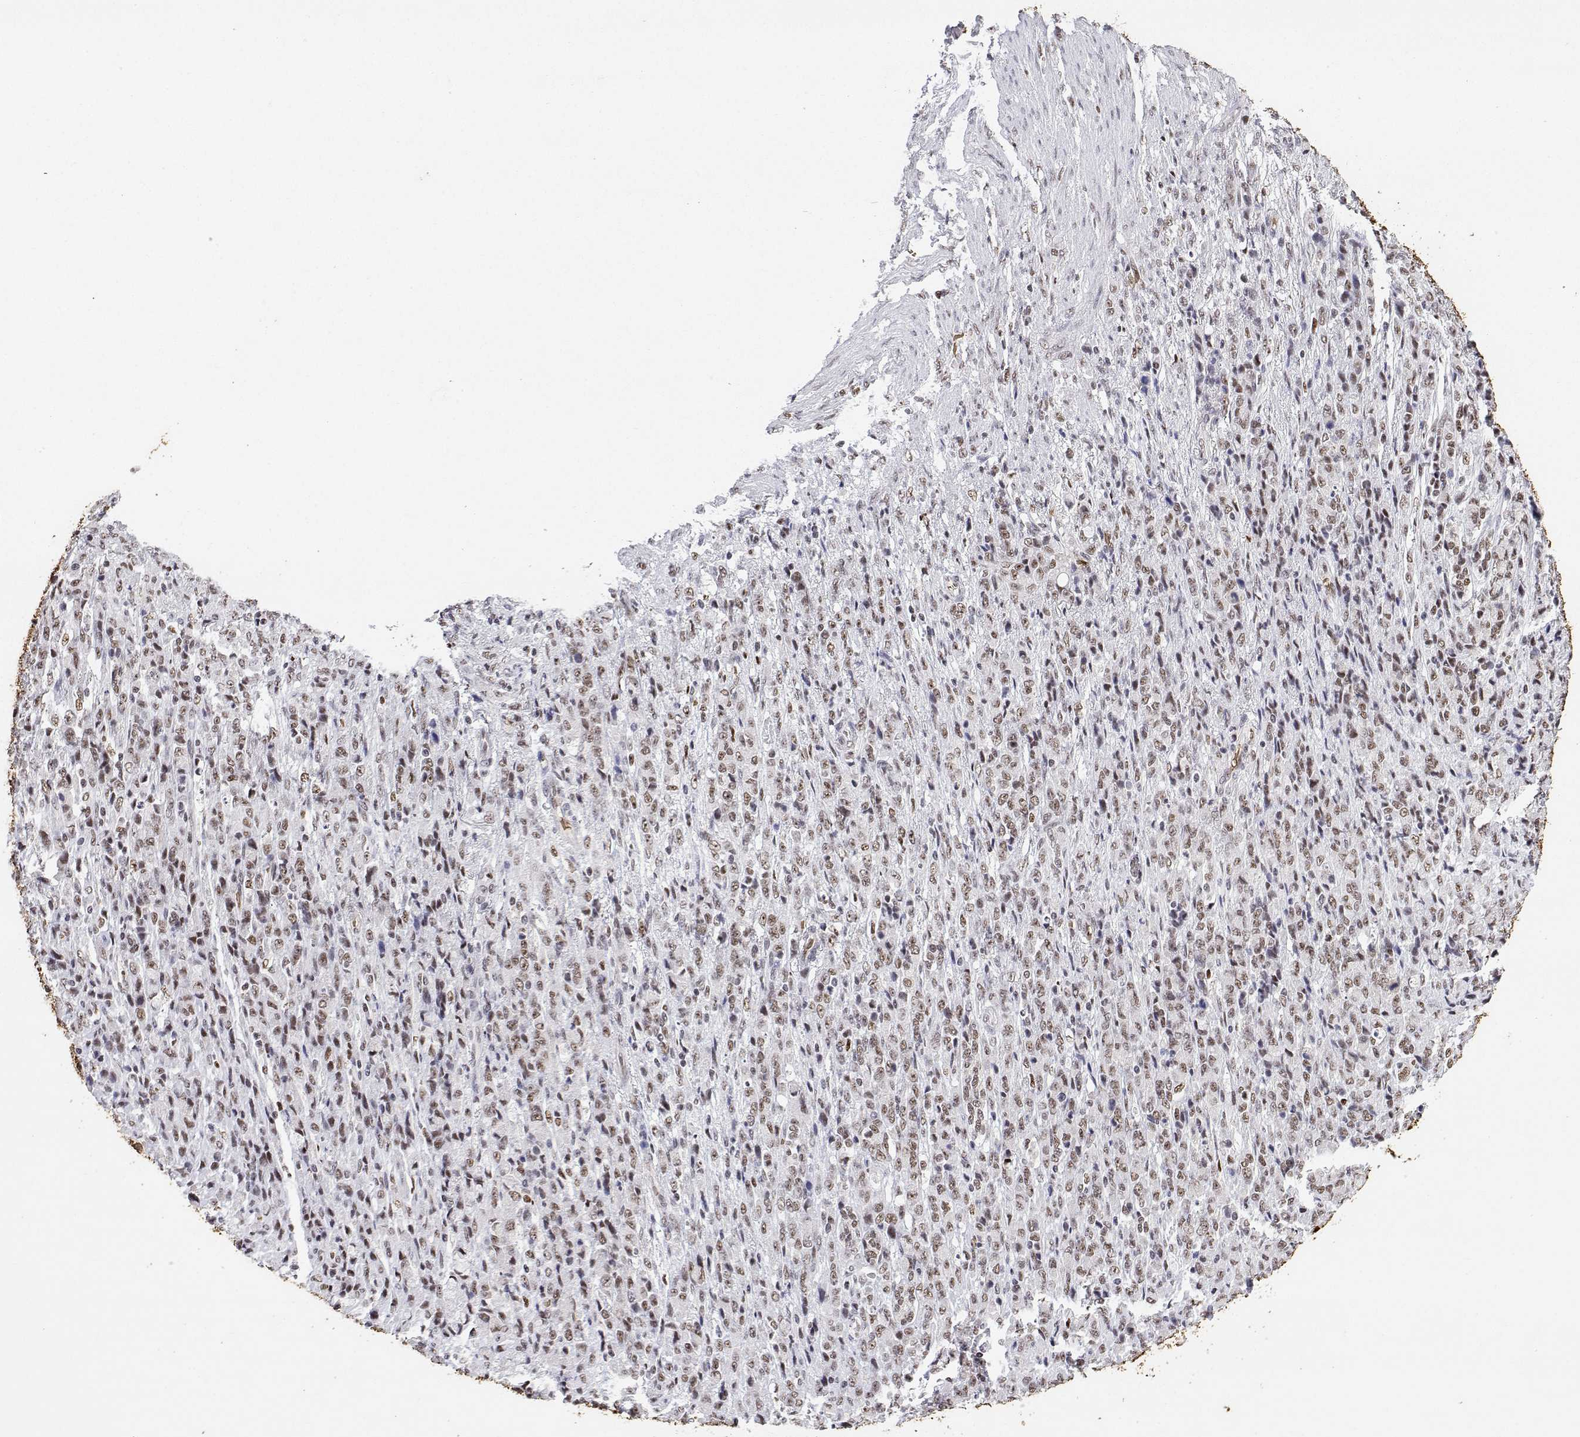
{"staining": {"intensity": "moderate", "quantity": "25%-75%", "location": "nuclear"}, "tissue": "stomach cancer", "cell_type": "Tumor cells", "image_type": "cancer", "snomed": [{"axis": "morphology", "description": "Adenocarcinoma, NOS"}, {"axis": "topography", "description": "Stomach"}], "caption": "Stomach adenocarcinoma stained with DAB immunohistochemistry (IHC) reveals medium levels of moderate nuclear expression in approximately 25%-75% of tumor cells.", "gene": "ADAR", "patient": {"sex": "female", "age": 79}}